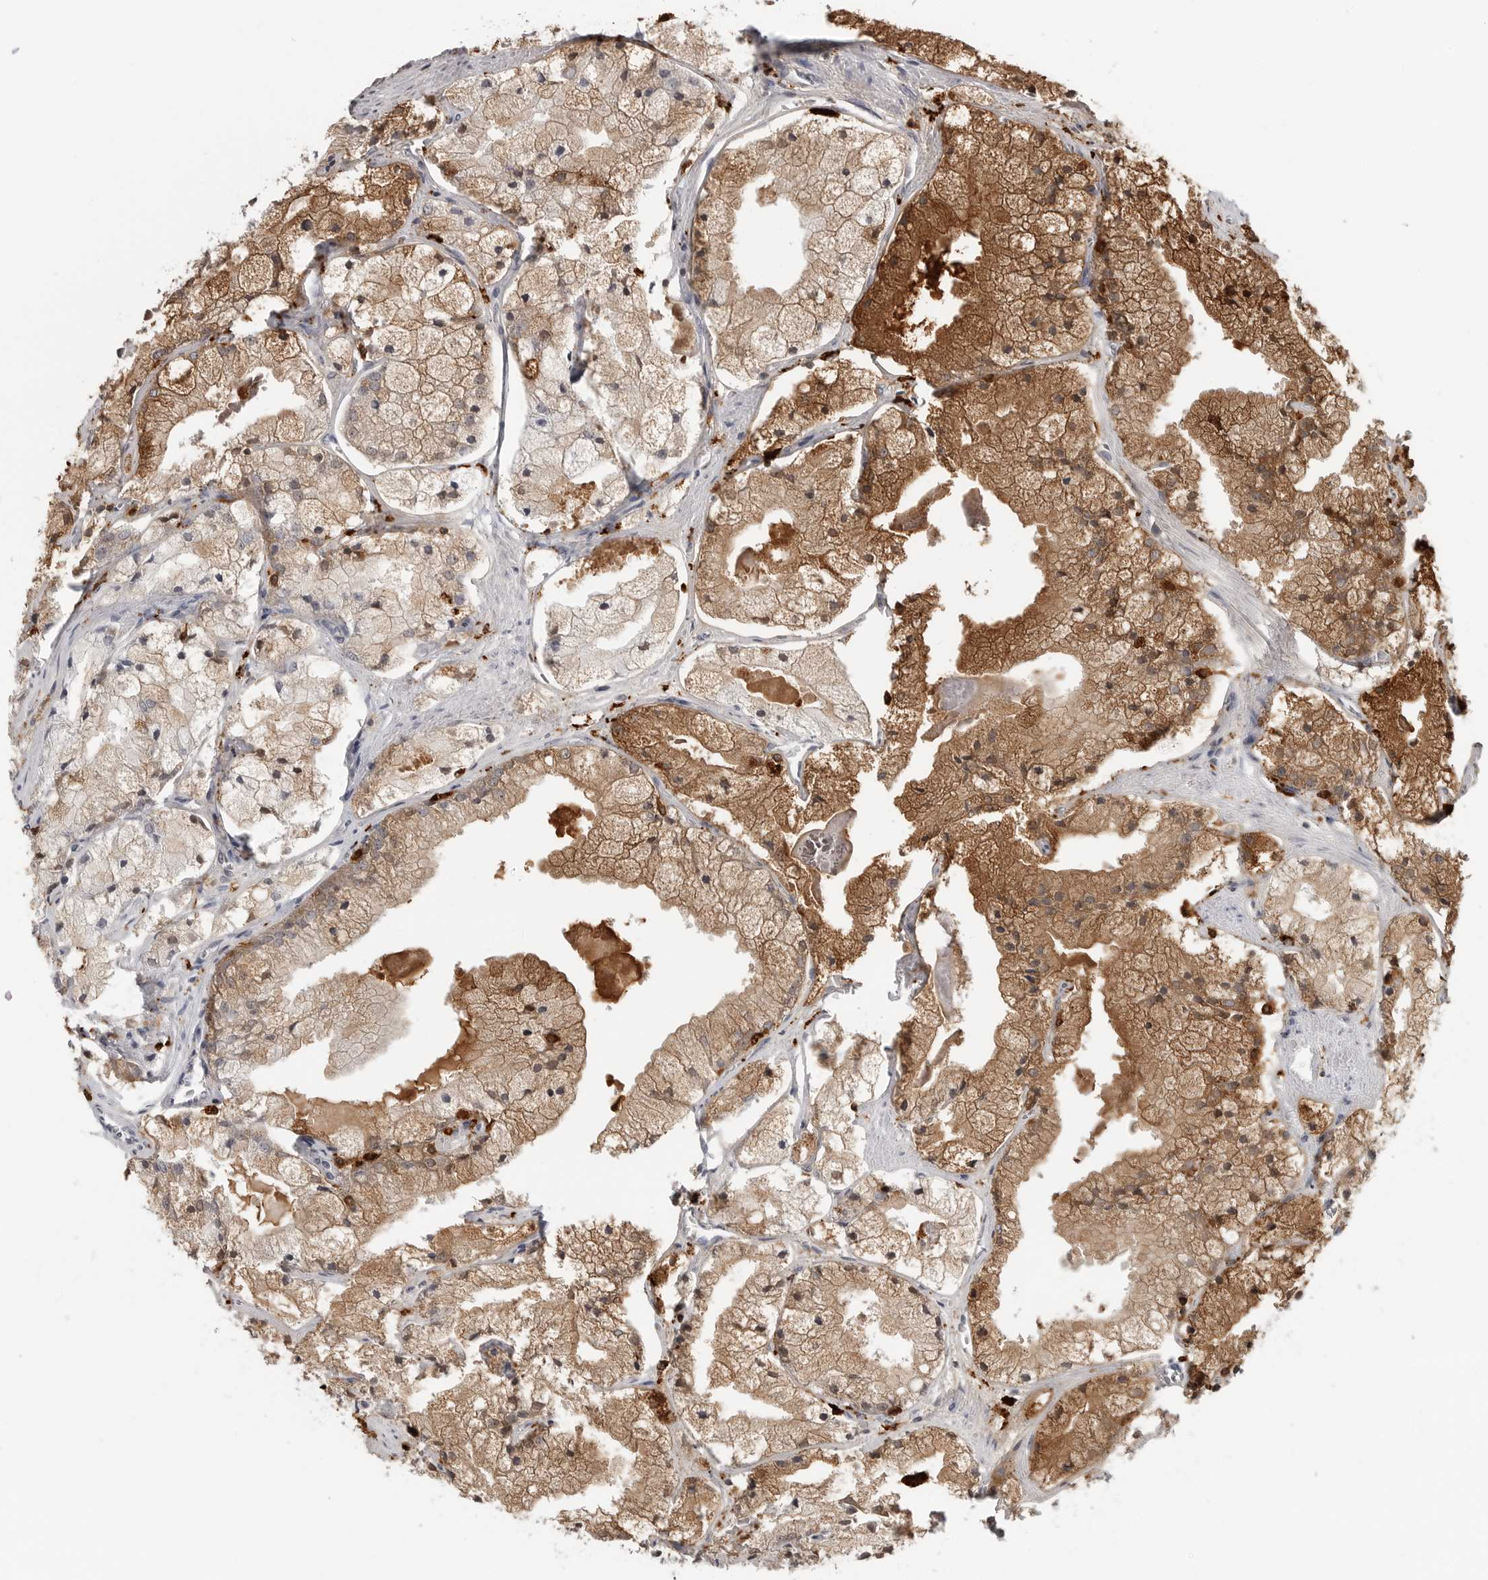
{"staining": {"intensity": "moderate", "quantity": ">75%", "location": "cytoplasmic/membranous"}, "tissue": "prostate cancer", "cell_type": "Tumor cells", "image_type": "cancer", "snomed": [{"axis": "morphology", "description": "Adenocarcinoma, High grade"}, {"axis": "topography", "description": "Prostate"}], "caption": "Immunohistochemical staining of prostate cancer demonstrates medium levels of moderate cytoplasmic/membranous protein expression in approximately >75% of tumor cells.", "gene": "IFI30", "patient": {"sex": "male", "age": 50}}